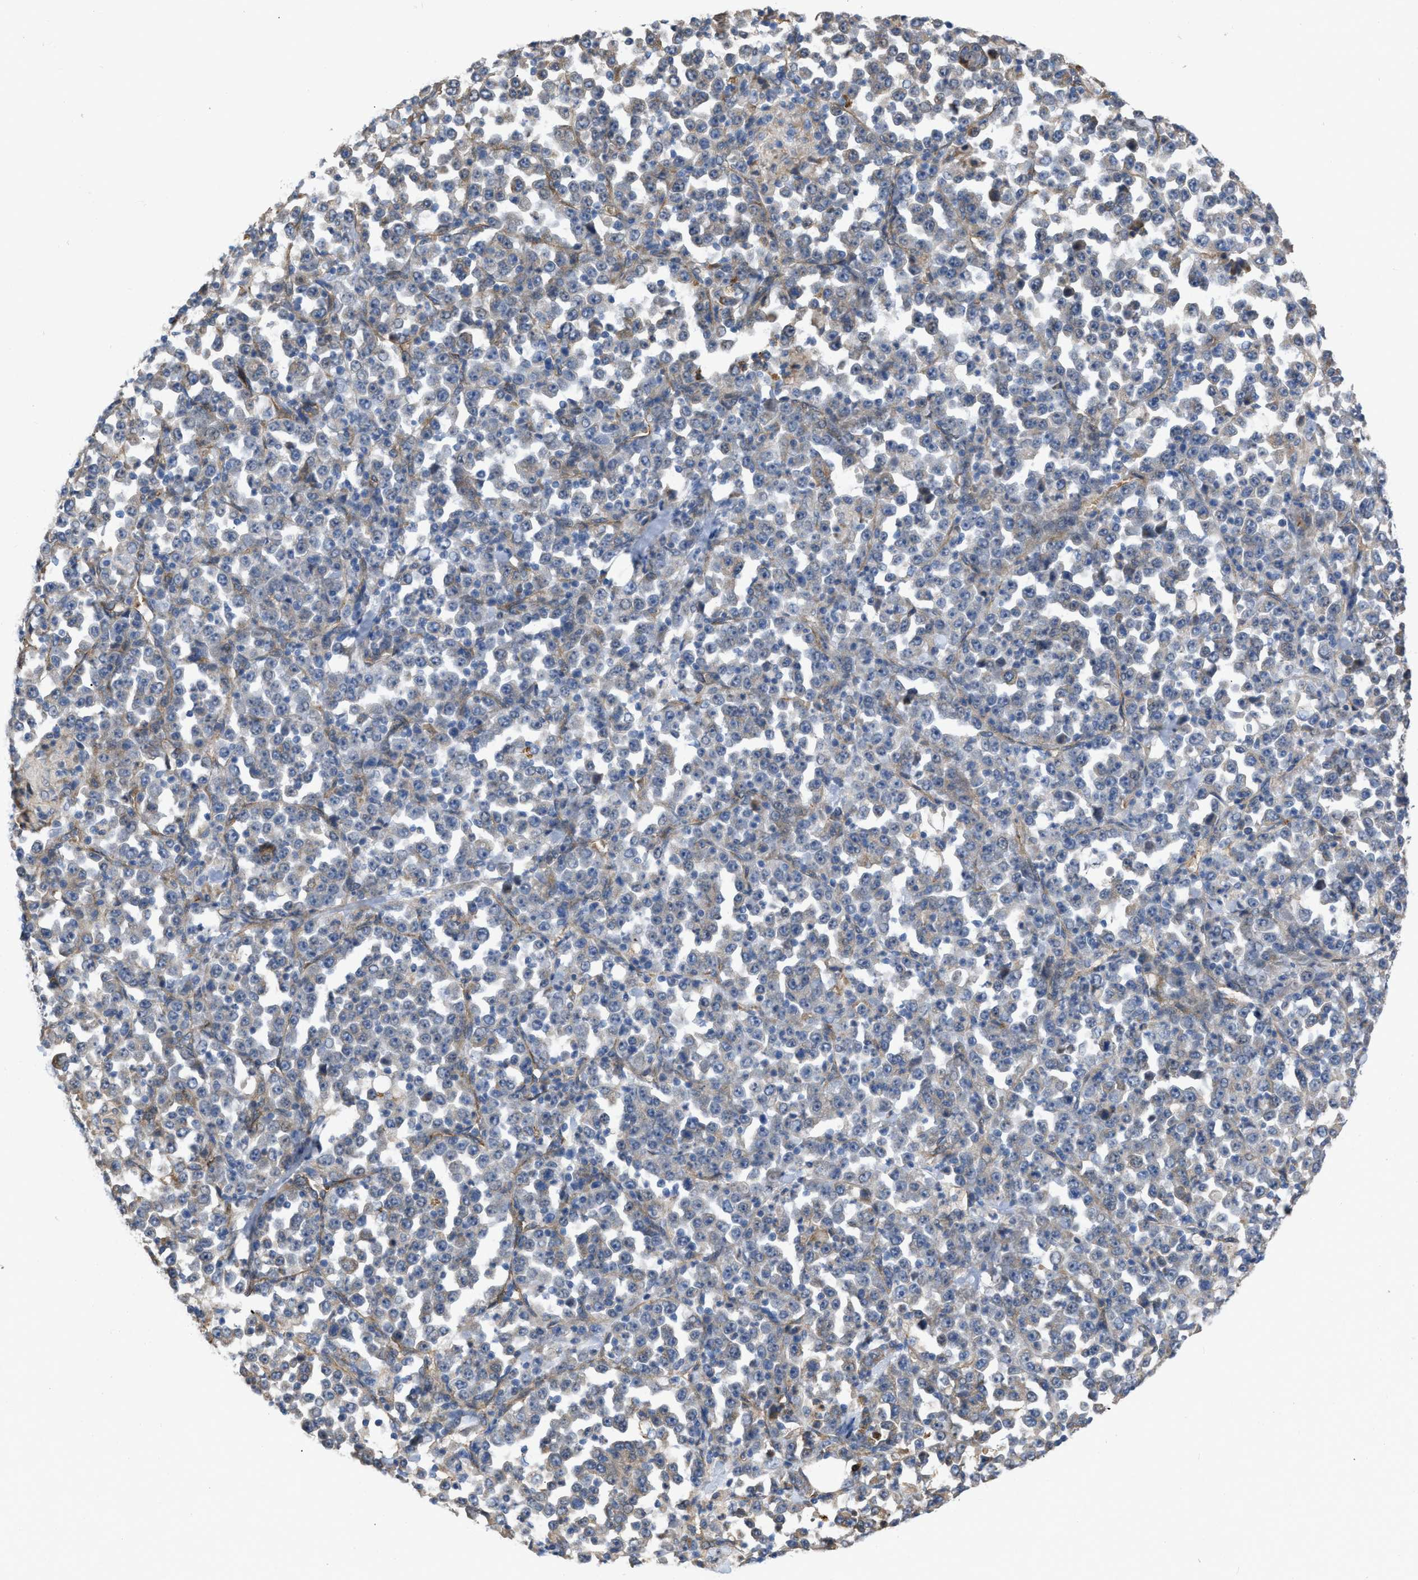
{"staining": {"intensity": "weak", "quantity": "<25%", "location": "cytoplasmic/membranous"}, "tissue": "stomach cancer", "cell_type": "Tumor cells", "image_type": "cancer", "snomed": [{"axis": "morphology", "description": "Normal tissue, NOS"}, {"axis": "morphology", "description": "Adenocarcinoma, NOS"}, {"axis": "topography", "description": "Stomach, upper"}, {"axis": "topography", "description": "Stomach"}], "caption": "DAB (3,3'-diaminobenzidine) immunohistochemical staining of human stomach cancer (adenocarcinoma) displays no significant positivity in tumor cells.", "gene": "SLC4A11", "patient": {"sex": "male", "age": 59}}